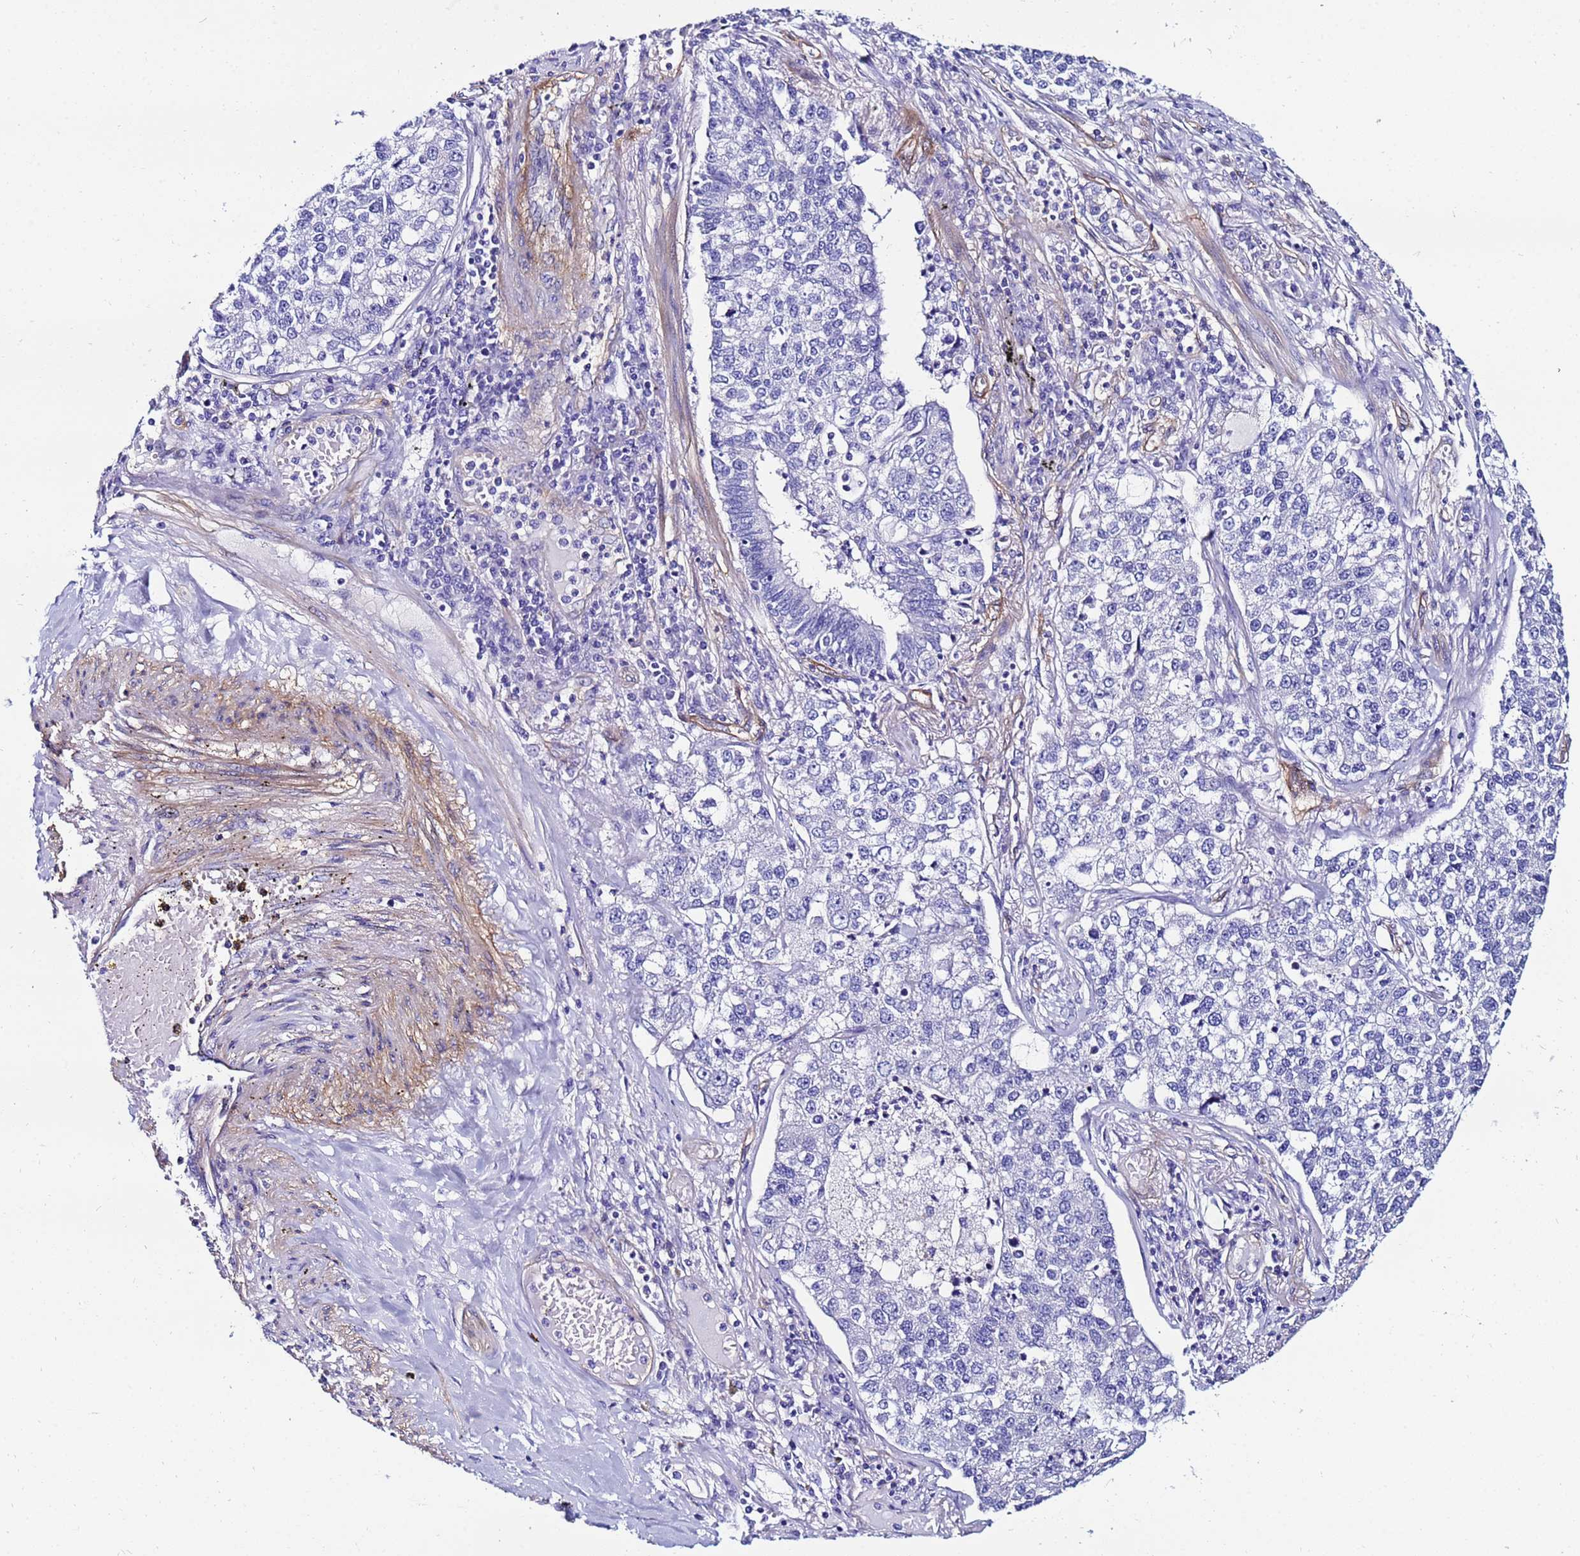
{"staining": {"intensity": "negative", "quantity": "none", "location": "none"}, "tissue": "lung cancer", "cell_type": "Tumor cells", "image_type": "cancer", "snomed": [{"axis": "morphology", "description": "Adenocarcinoma, NOS"}, {"axis": "topography", "description": "Lung"}], "caption": "High magnification brightfield microscopy of adenocarcinoma (lung) stained with DAB (brown) and counterstained with hematoxylin (blue): tumor cells show no significant positivity.", "gene": "DEFB104A", "patient": {"sex": "male", "age": 49}}